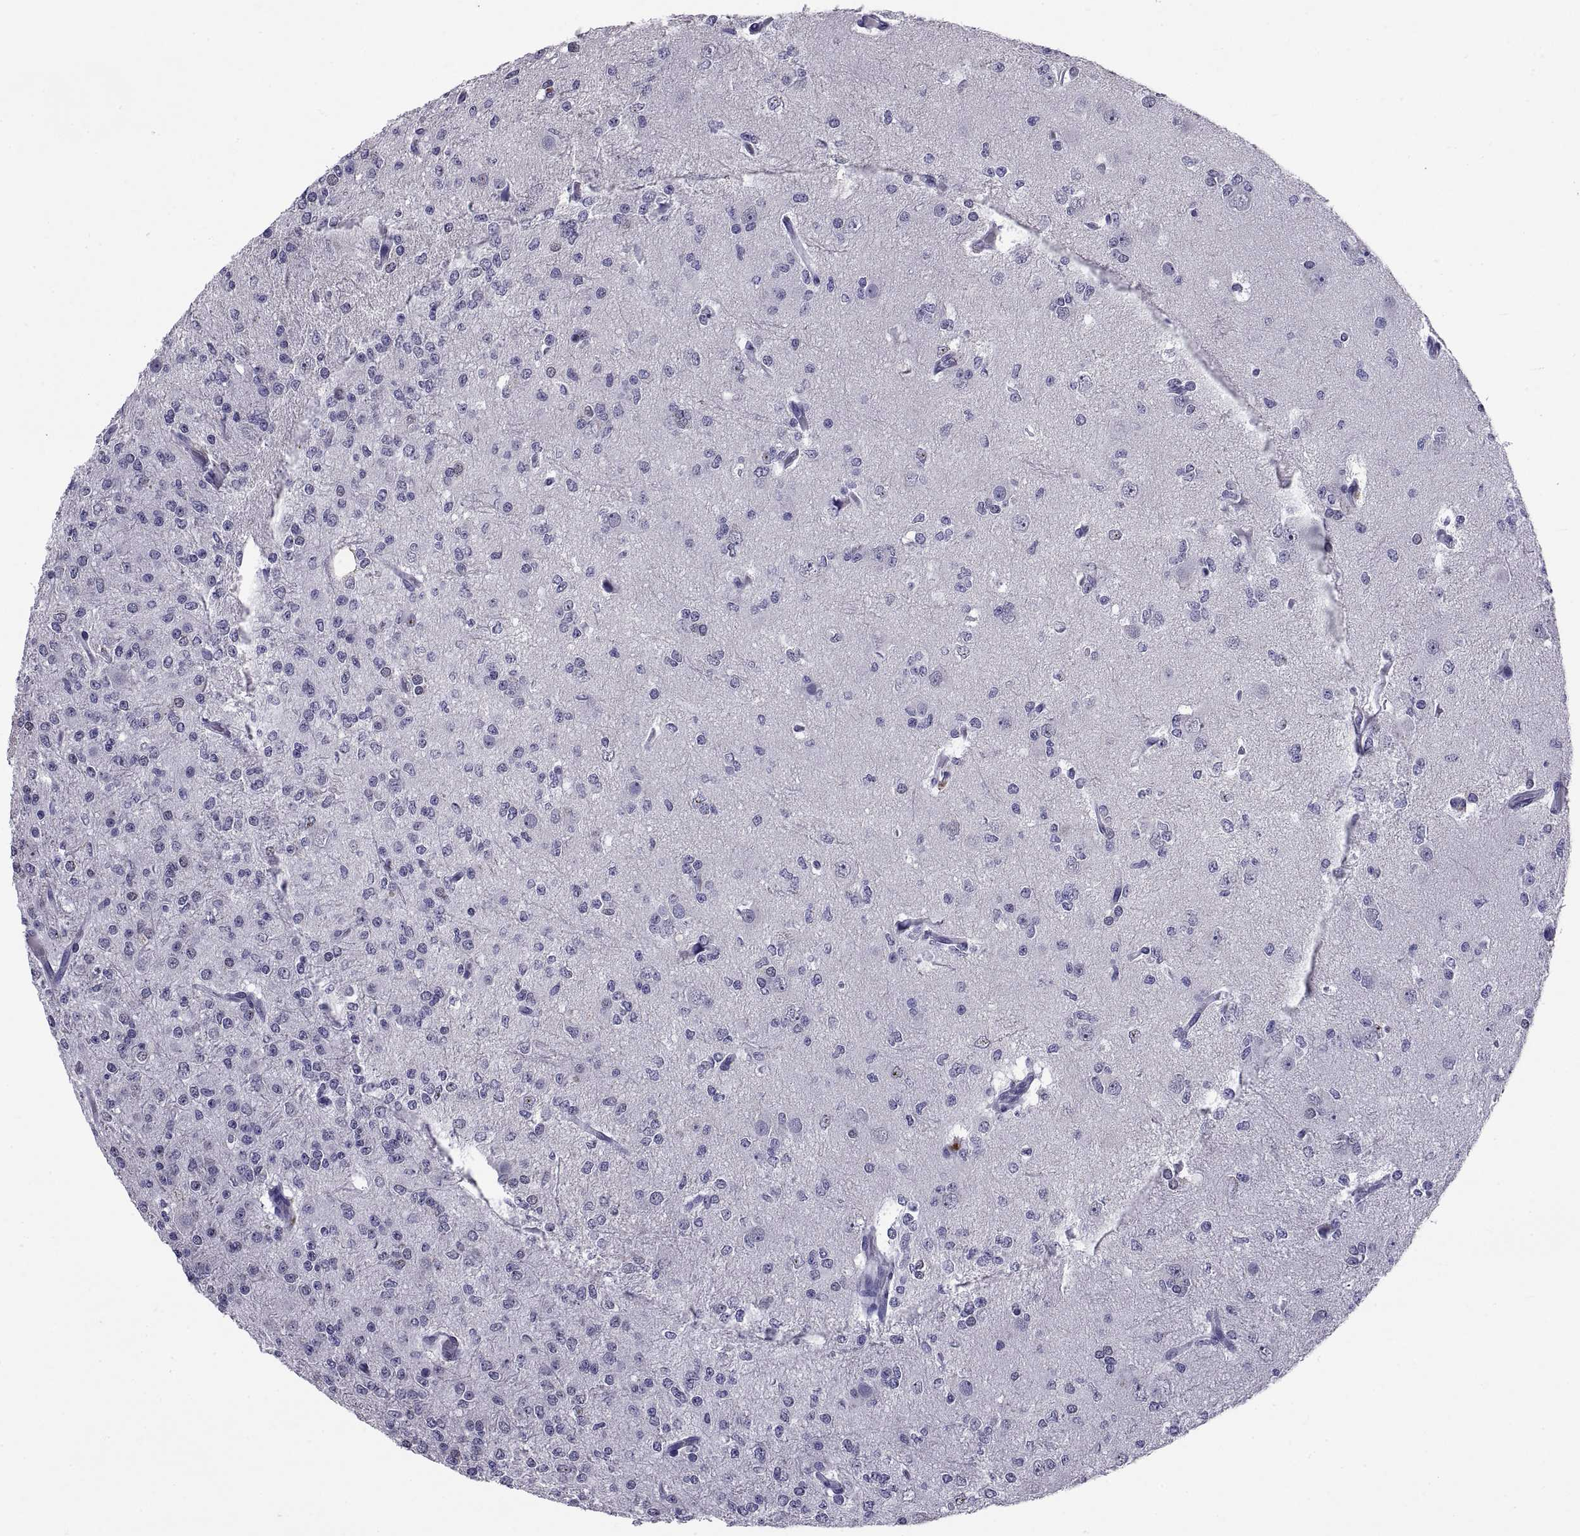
{"staining": {"intensity": "negative", "quantity": "none", "location": "none"}, "tissue": "glioma", "cell_type": "Tumor cells", "image_type": "cancer", "snomed": [{"axis": "morphology", "description": "Glioma, malignant, Low grade"}, {"axis": "topography", "description": "Brain"}], "caption": "The photomicrograph displays no staining of tumor cells in glioma.", "gene": "TGFBR3L", "patient": {"sex": "male", "age": 27}}